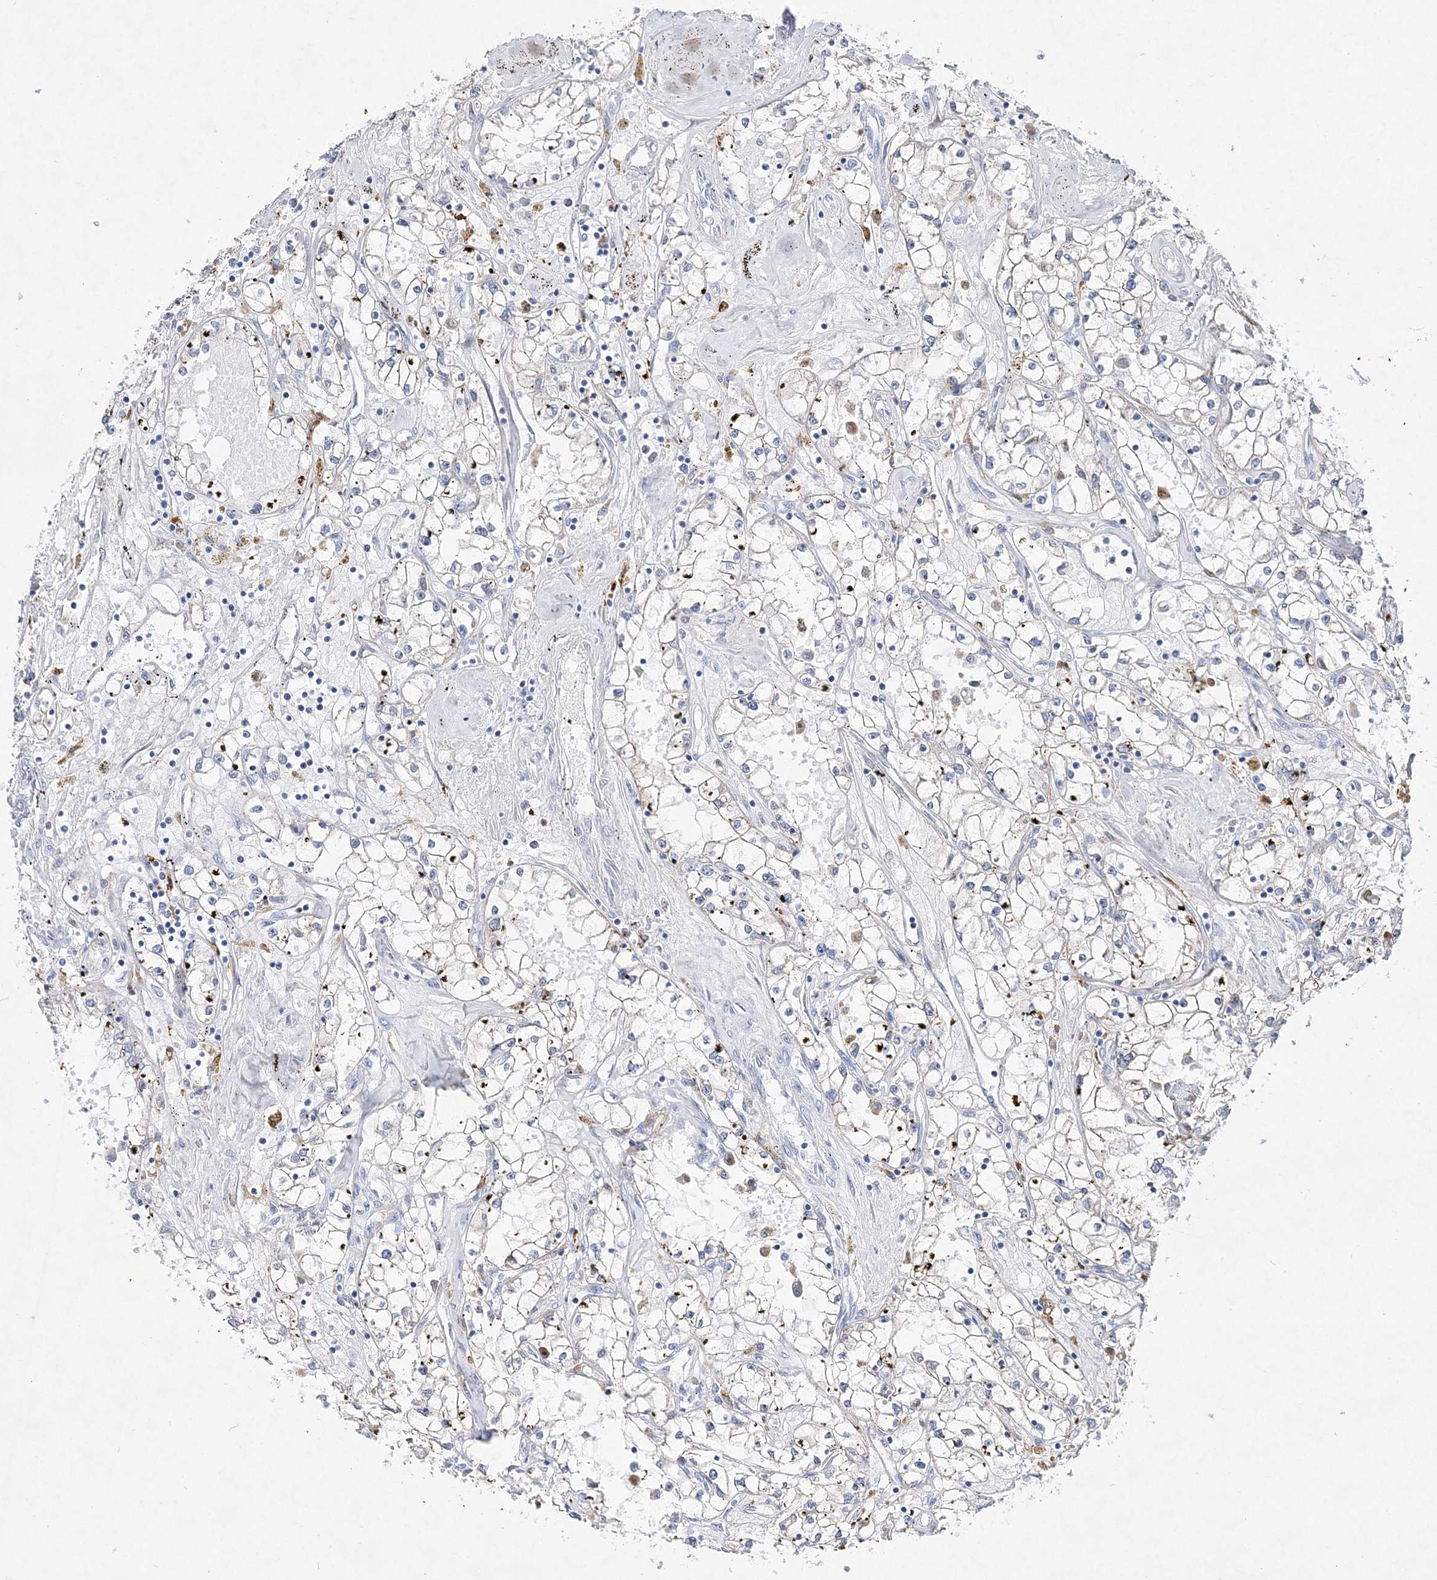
{"staining": {"intensity": "negative", "quantity": "none", "location": "none"}, "tissue": "renal cancer", "cell_type": "Tumor cells", "image_type": "cancer", "snomed": [{"axis": "morphology", "description": "Adenocarcinoma, NOS"}, {"axis": "topography", "description": "Kidney"}], "caption": "Human renal cancer stained for a protein using IHC exhibits no expression in tumor cells.", "gene": "SPINK7", "patient": {"sex": "male", "age": 56}}